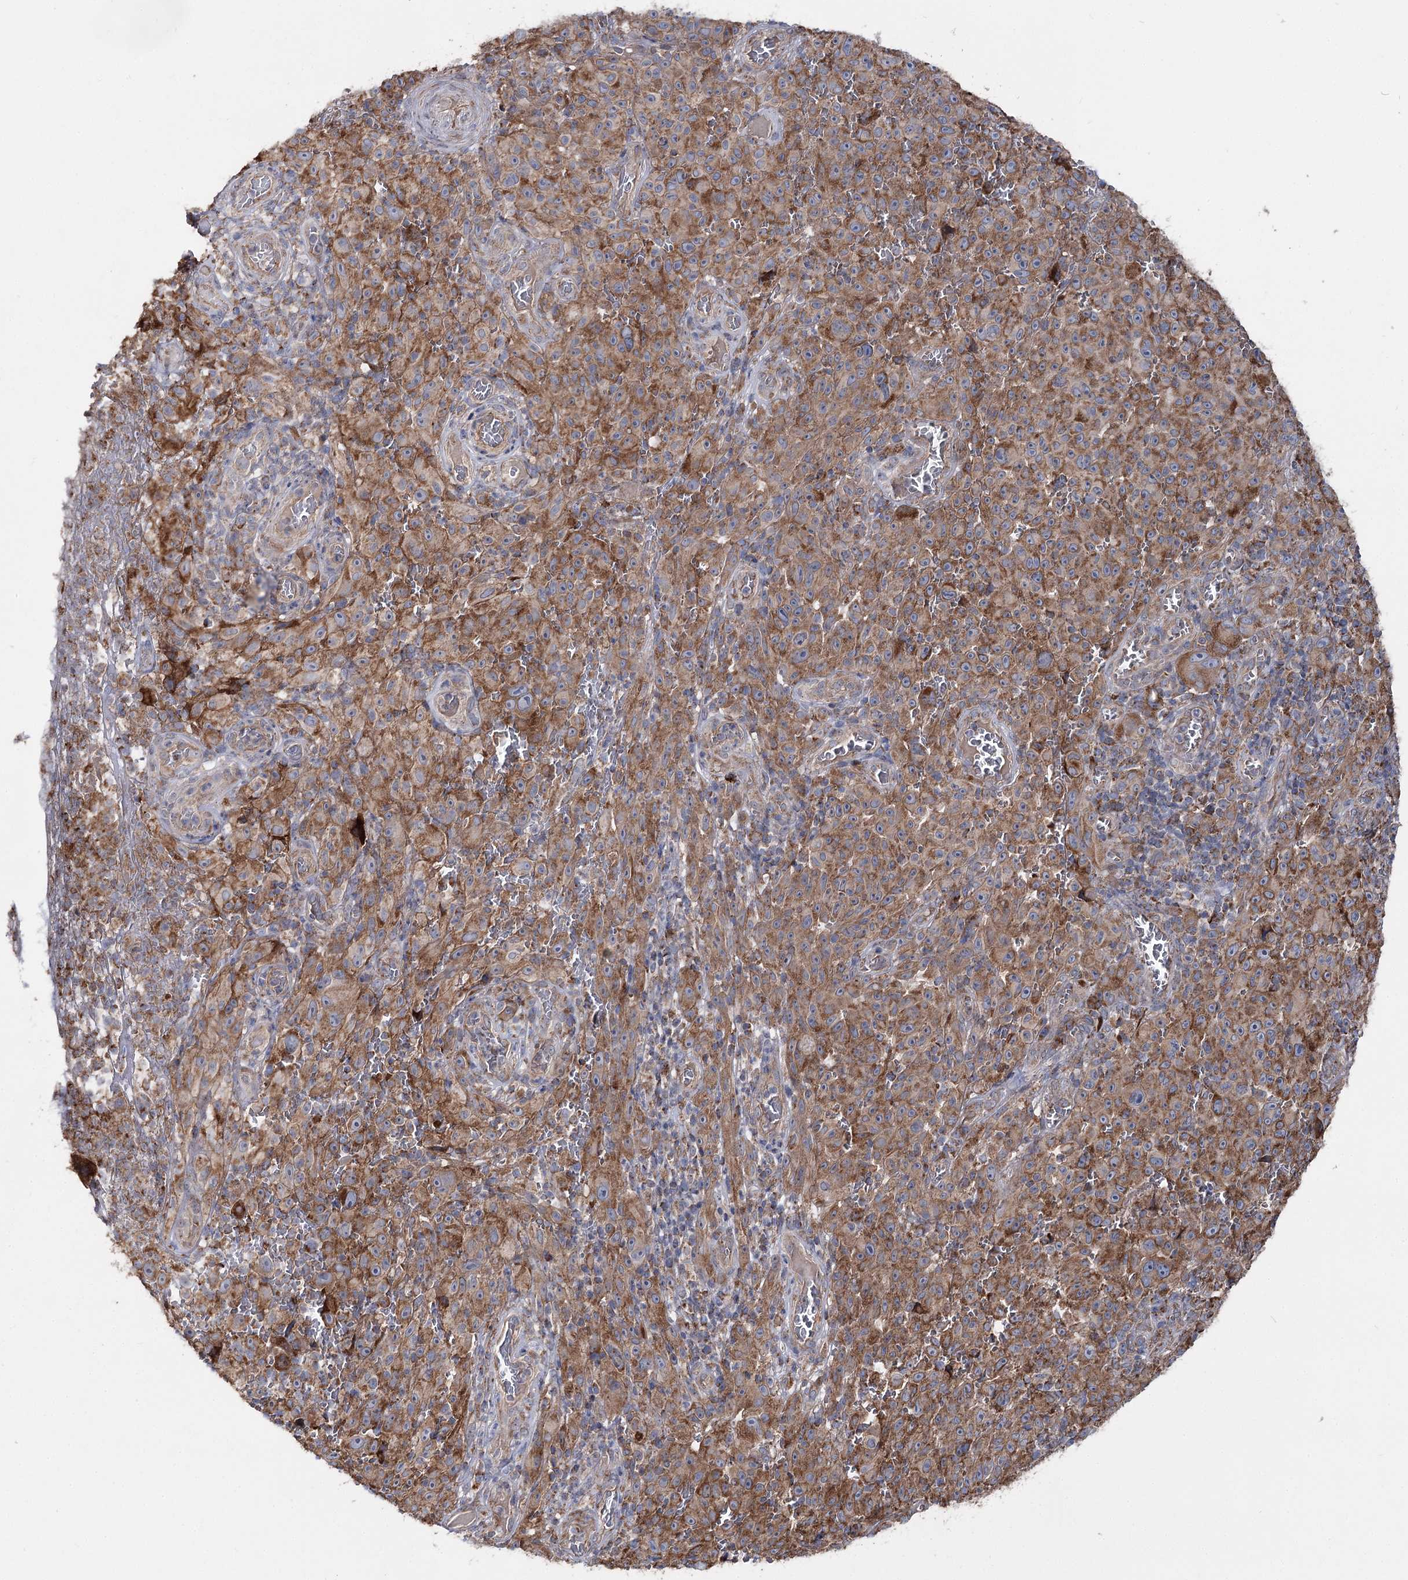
{"staining": {"intensity": "moderate", "quantity": ">75%", "location": "cytoplasmic/membranous"}, "tissue": "melanoma", "cell_type": "Tumor cells", "image_type": "cancer", "snomed": [{"axis": "morphology", "description": "Malignant melanoma, NOS"}, {"axis": "topography", "description": "Skin"}], "caption": "DAB immunohistochemical staining of malignant melanoma reveals moderate cytoplasmic/membranous protein staining in approximately >75% of tumor cells.", "gene": "MSANTD2", "patient": {"sex": "female", "age": 82}}